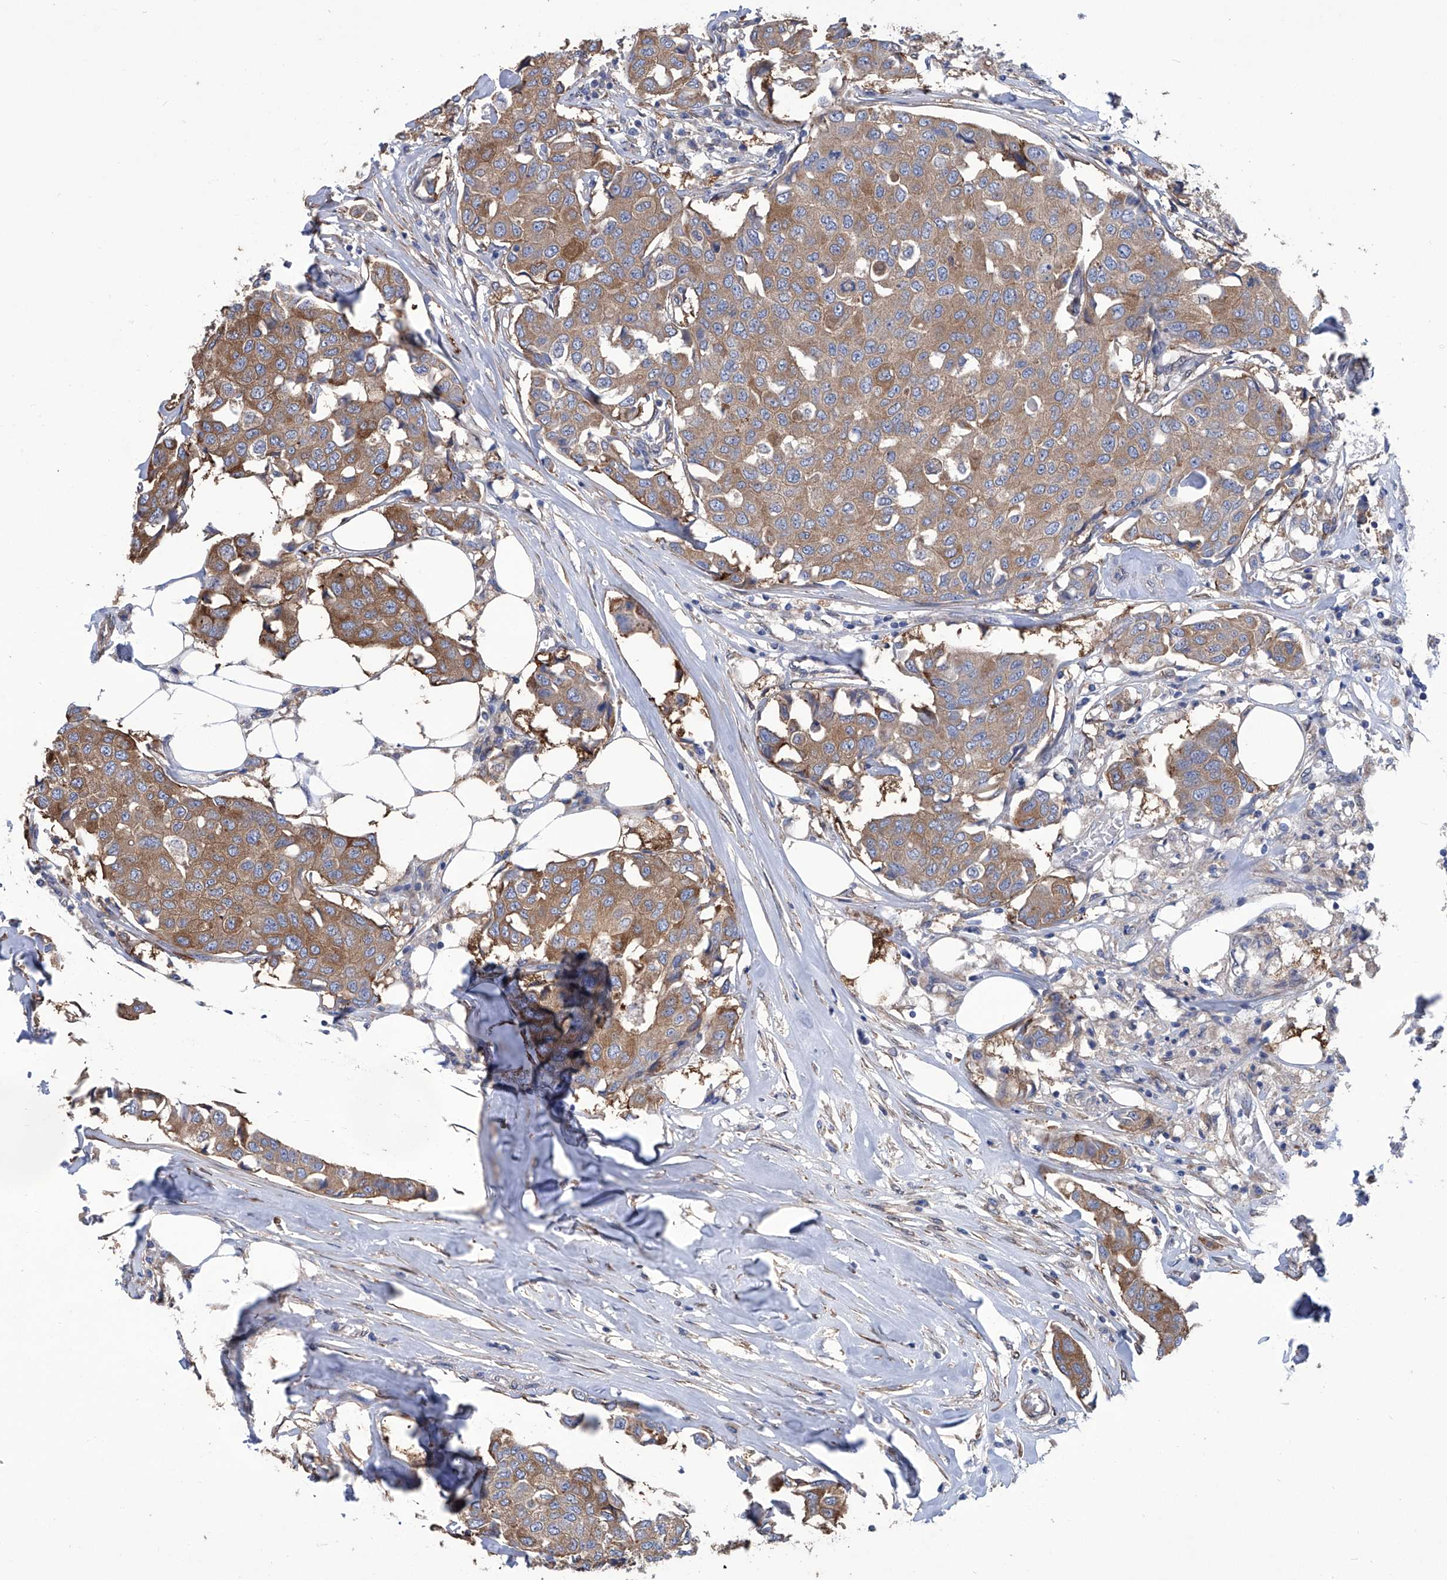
{"staining": {"intensity": "moderate", "quantity": ">75%", "location": "cytoplasmic/membranous"}, "tissue": "breast cancer", "cell_type": "Tumor cells", "image_type": "cancer", "snomed": [{"axis": "morphology", "description": "Duct carcinoma"}, {"axis": "topography", "description": "Breast"}], "caption": "There is medium levels of moderate cytoplasmic/membranous staining in tumor cells of invasive ductal carcinoma (breast), as demonstrated by immunohistochemical staining (brown color).", "gene": "SMS", "patient": {"sex": "female", "age": 80}}